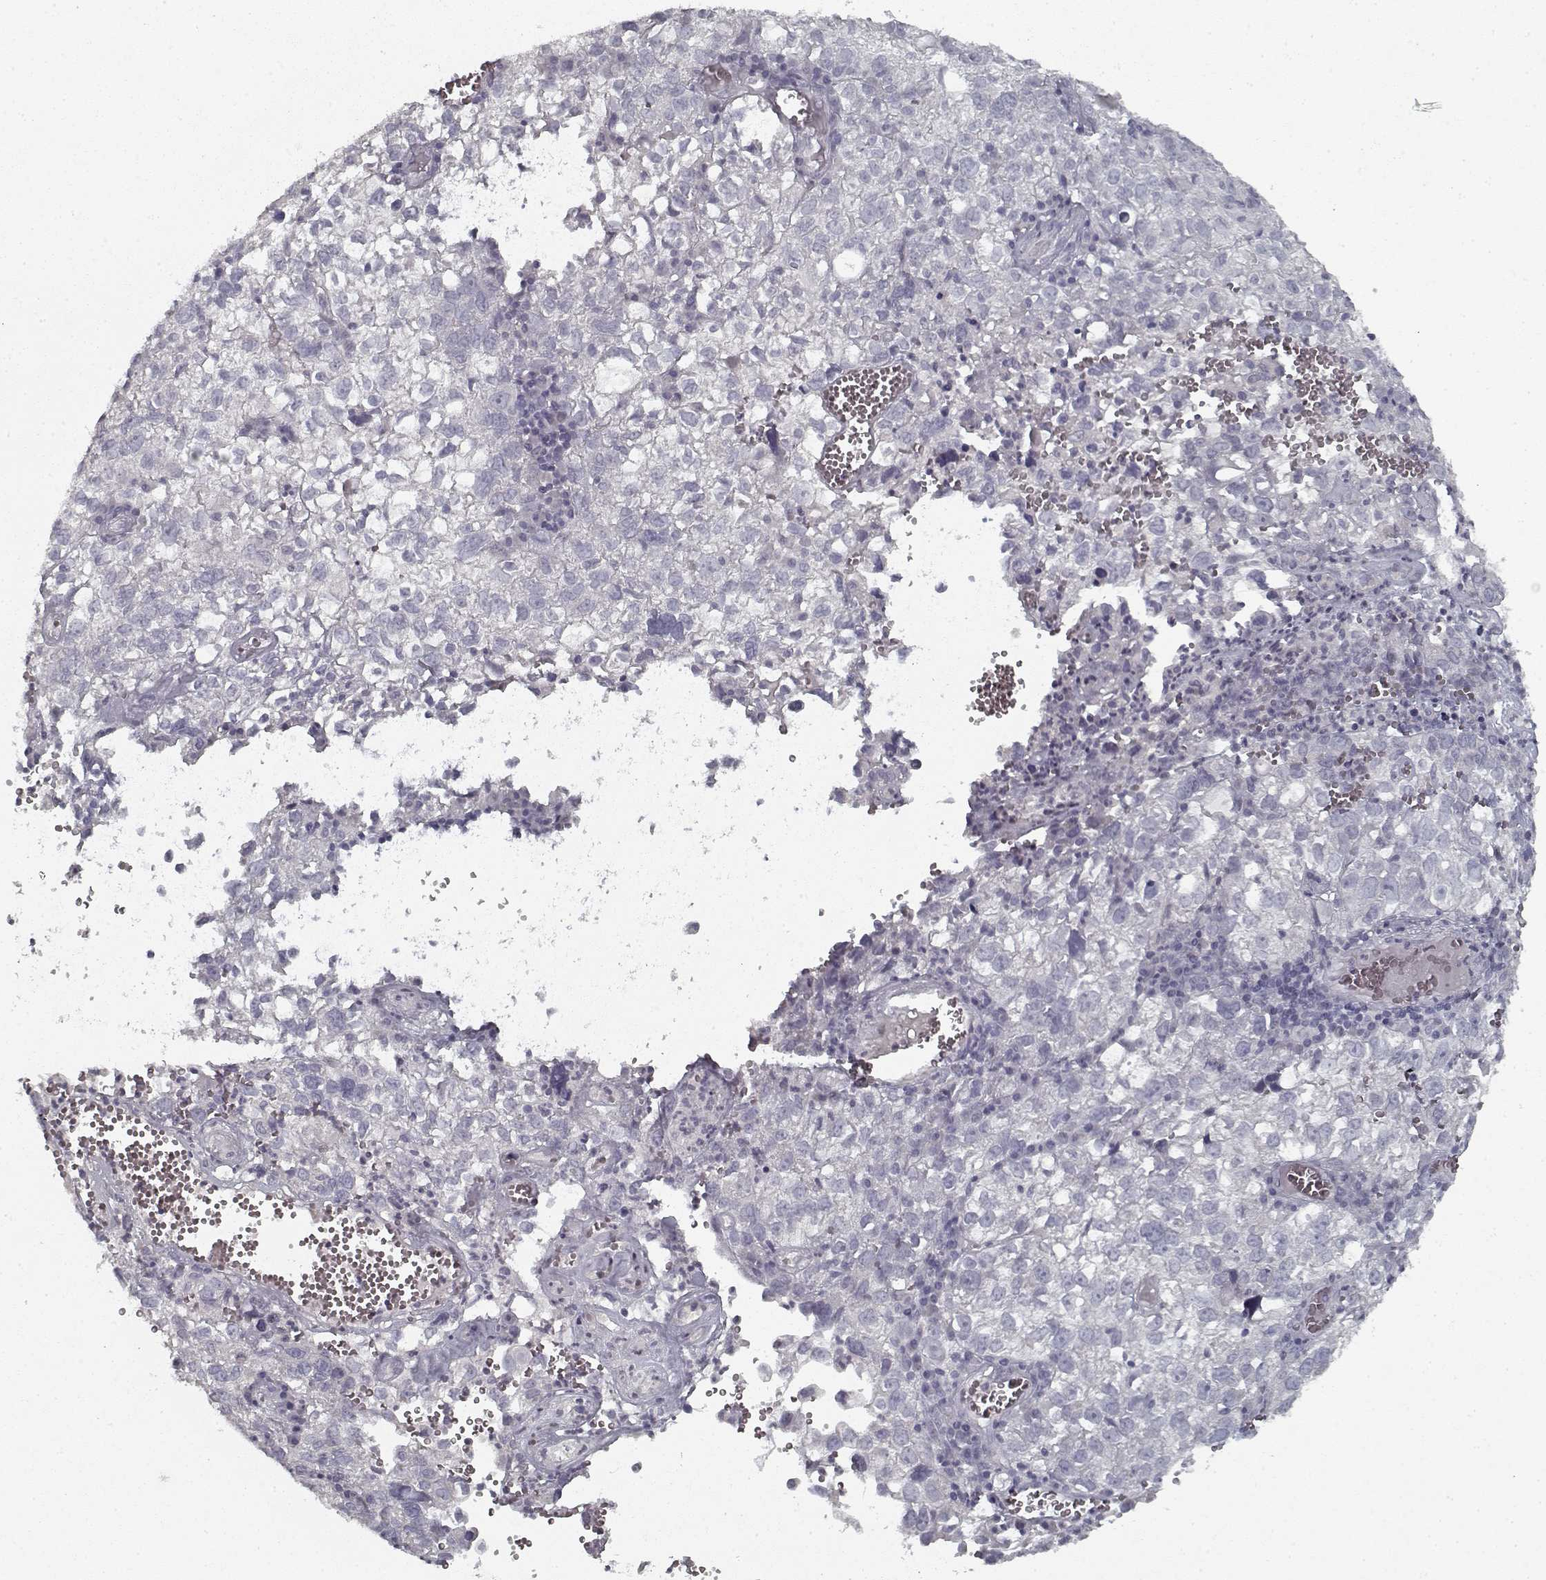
{"staining": {"intensity": "negative", "quantity": "none", "location": "none"}, "tissue": "cervical cancer", "cell_type": "Tumor cells", "image_type": "cancer", "snomed": [{"axis": "morphology", "description": "Squamous cell carcinoma, NOS"}, {"axis": "topography", "description": "Cervix"}], "caption": "IHC of human cervical squamous cell carcinoma displays no expression in tumor cells. (DAB immunohistochemistry with hematoxylin counter stain).", "gene": "GAD2", "patient": {"sex": "female", "age": 55}}